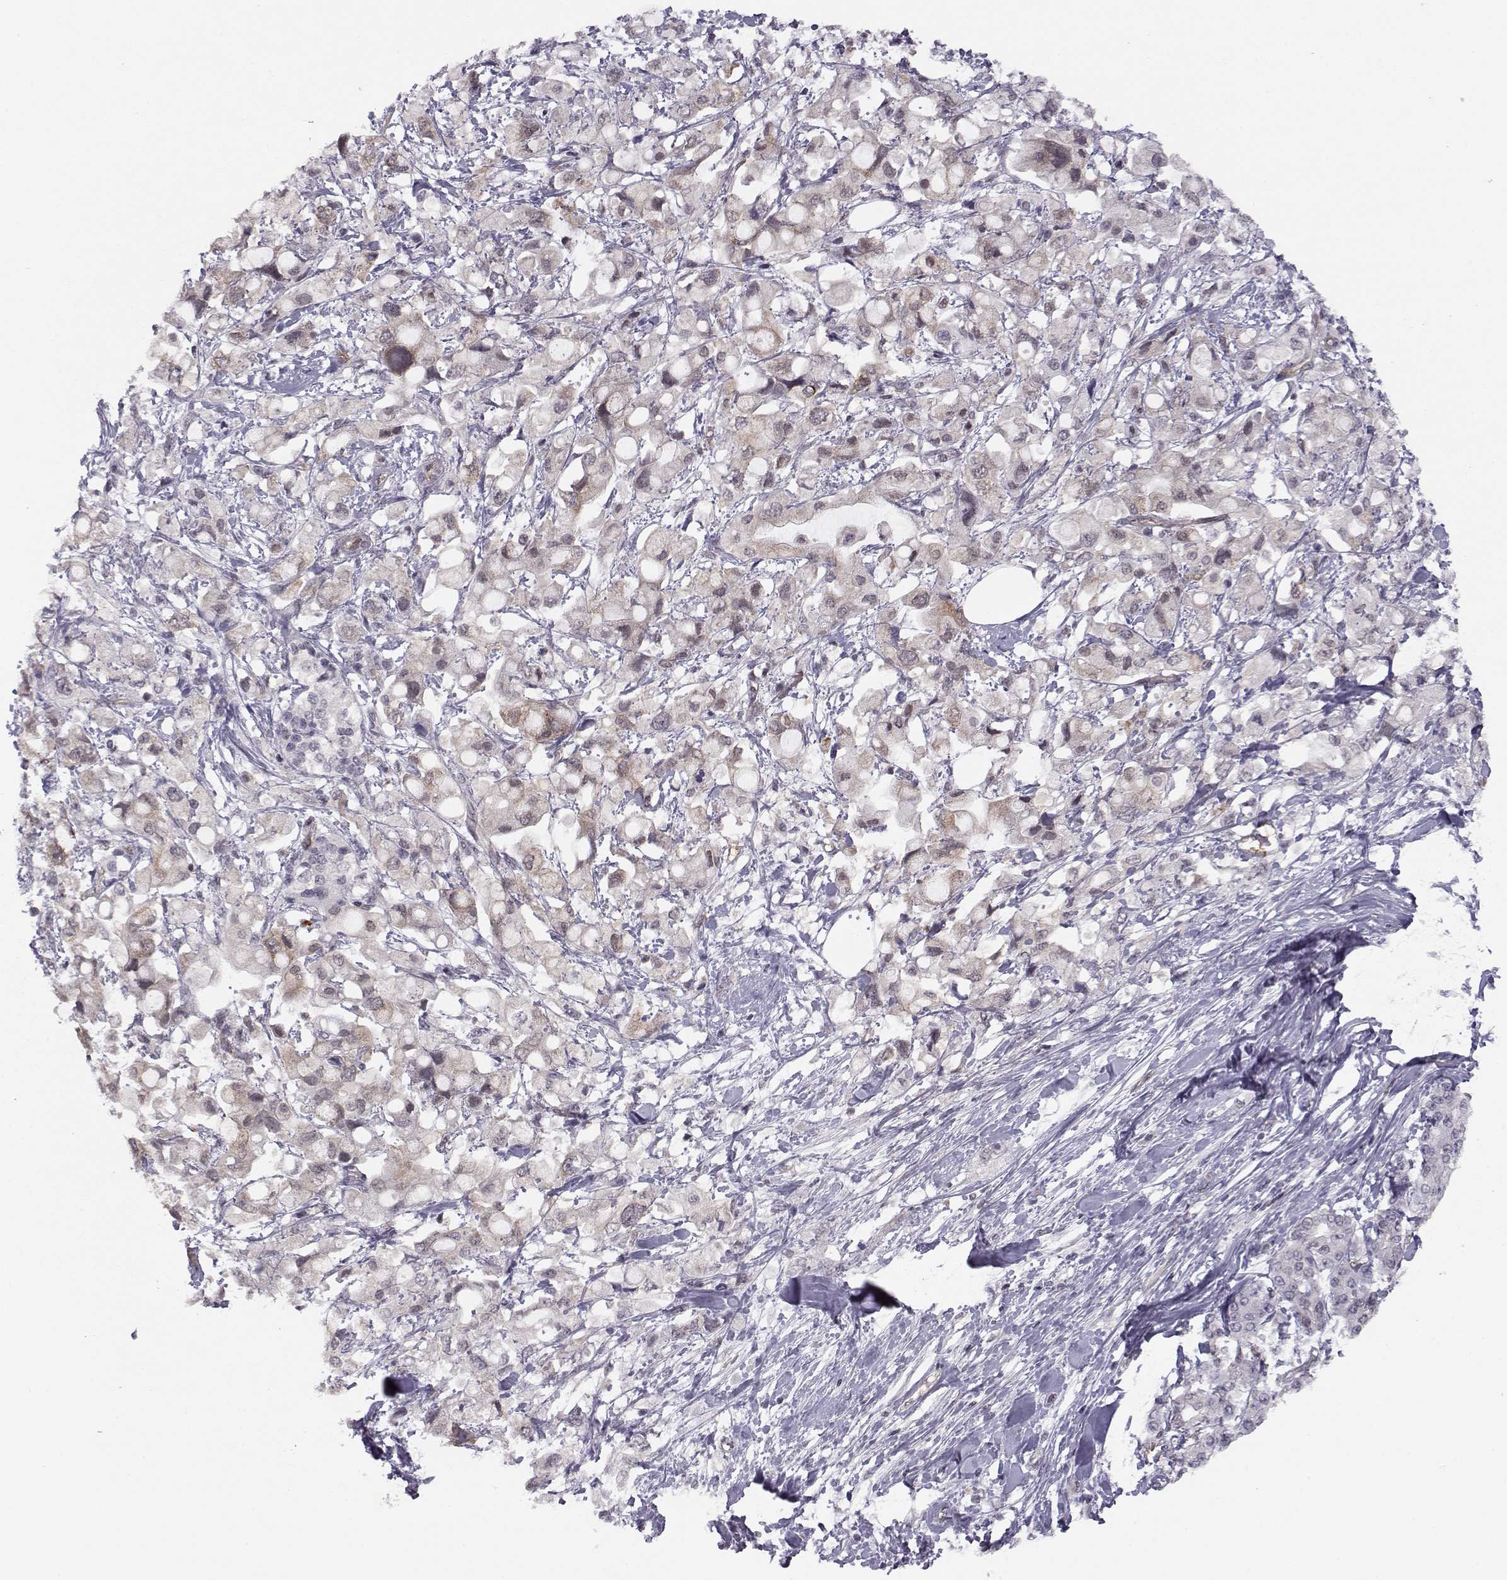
{"staining": {"intensity": "moderate", "quantity": "25%-75%", "location": "cytoplasmic/membranous"}, "tissue": "pancreatic cancer", "cell_type": "Tumor cells", "image_type": "cancer", "snomed": [{"axis": "morphology", "description": "Adenocarcinoma, NOS"}, {"axis": "topography", "description": "Pancreas"}], "caption": "Immunohistochemistry photomicrograph of neoplastic tissue: pancreatic adenocarcinoma stained using immunohistochemistry exhibits medium levels of moderate protein expression localized specifically in the cytoplasmic/membranous of tumor cells, appearing as a cytoplasmic/membranous brown color.", "gene": "KIF13B", "patient": {"sex": "female", "age": 56}}